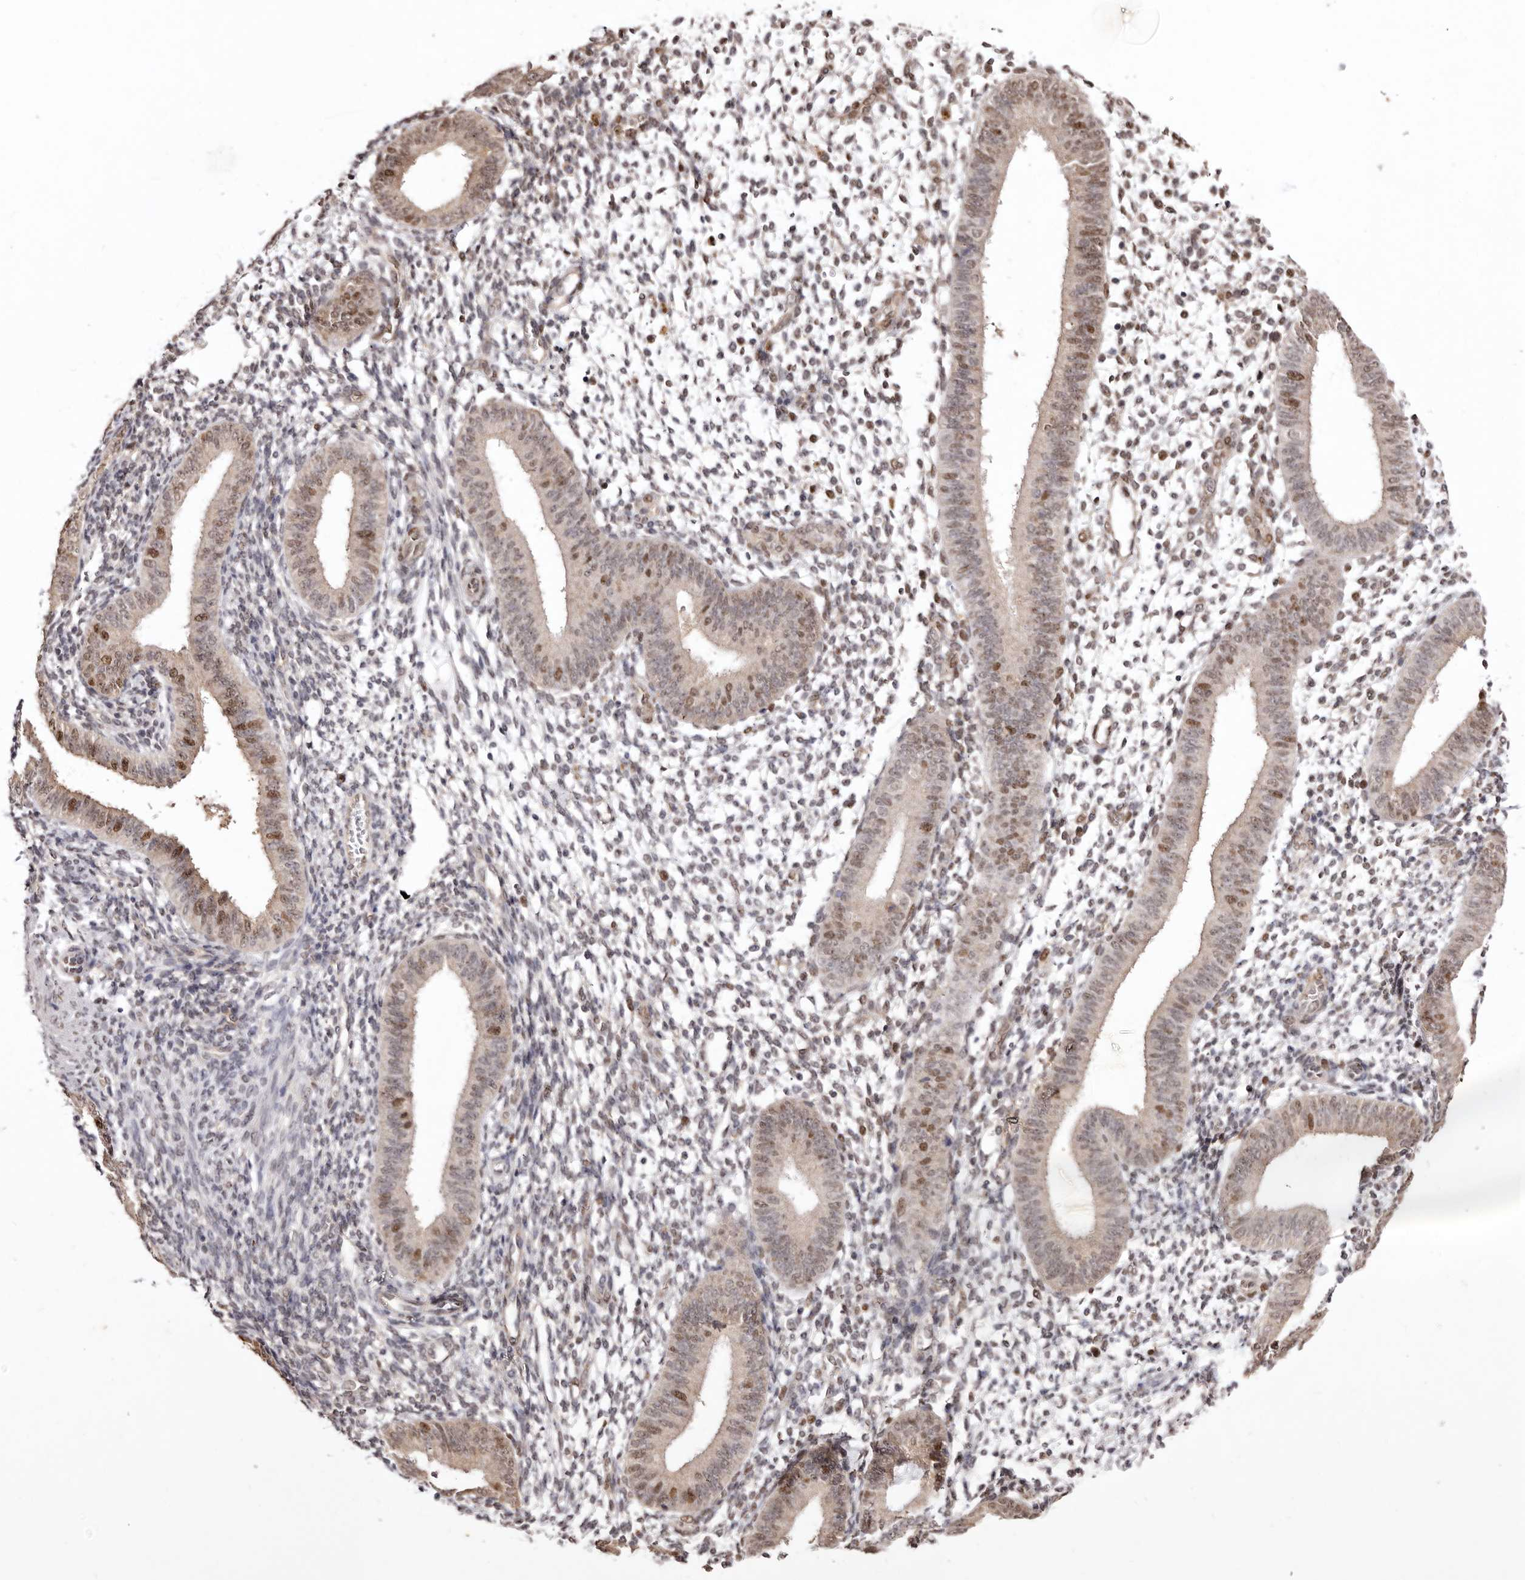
{"staining": {"intensity": "moderate", "quantity": "<25%", "location": "cytoplasmic/membranous,nuclear"}, "tissue": "endometrium", "cell_type": "Cells in endometrial stroma", "image_type": "normal", "snomed": [{"axis": "morphology", "description": "Normal tissue, NOS"}, {"axis": "topography", "description": "Uterus"}, {"axis": "topography", "description": "Endometrium"}], "caption": "Moderate cytoplasmic/membranous,nuclear staining for a protein is appreciated in approximately <25% of cells in endometrial stroma of unremarkable endometrium using IHC.", "gene": "NOTCH1", "patient": {"sex": "female", "age": 48}}